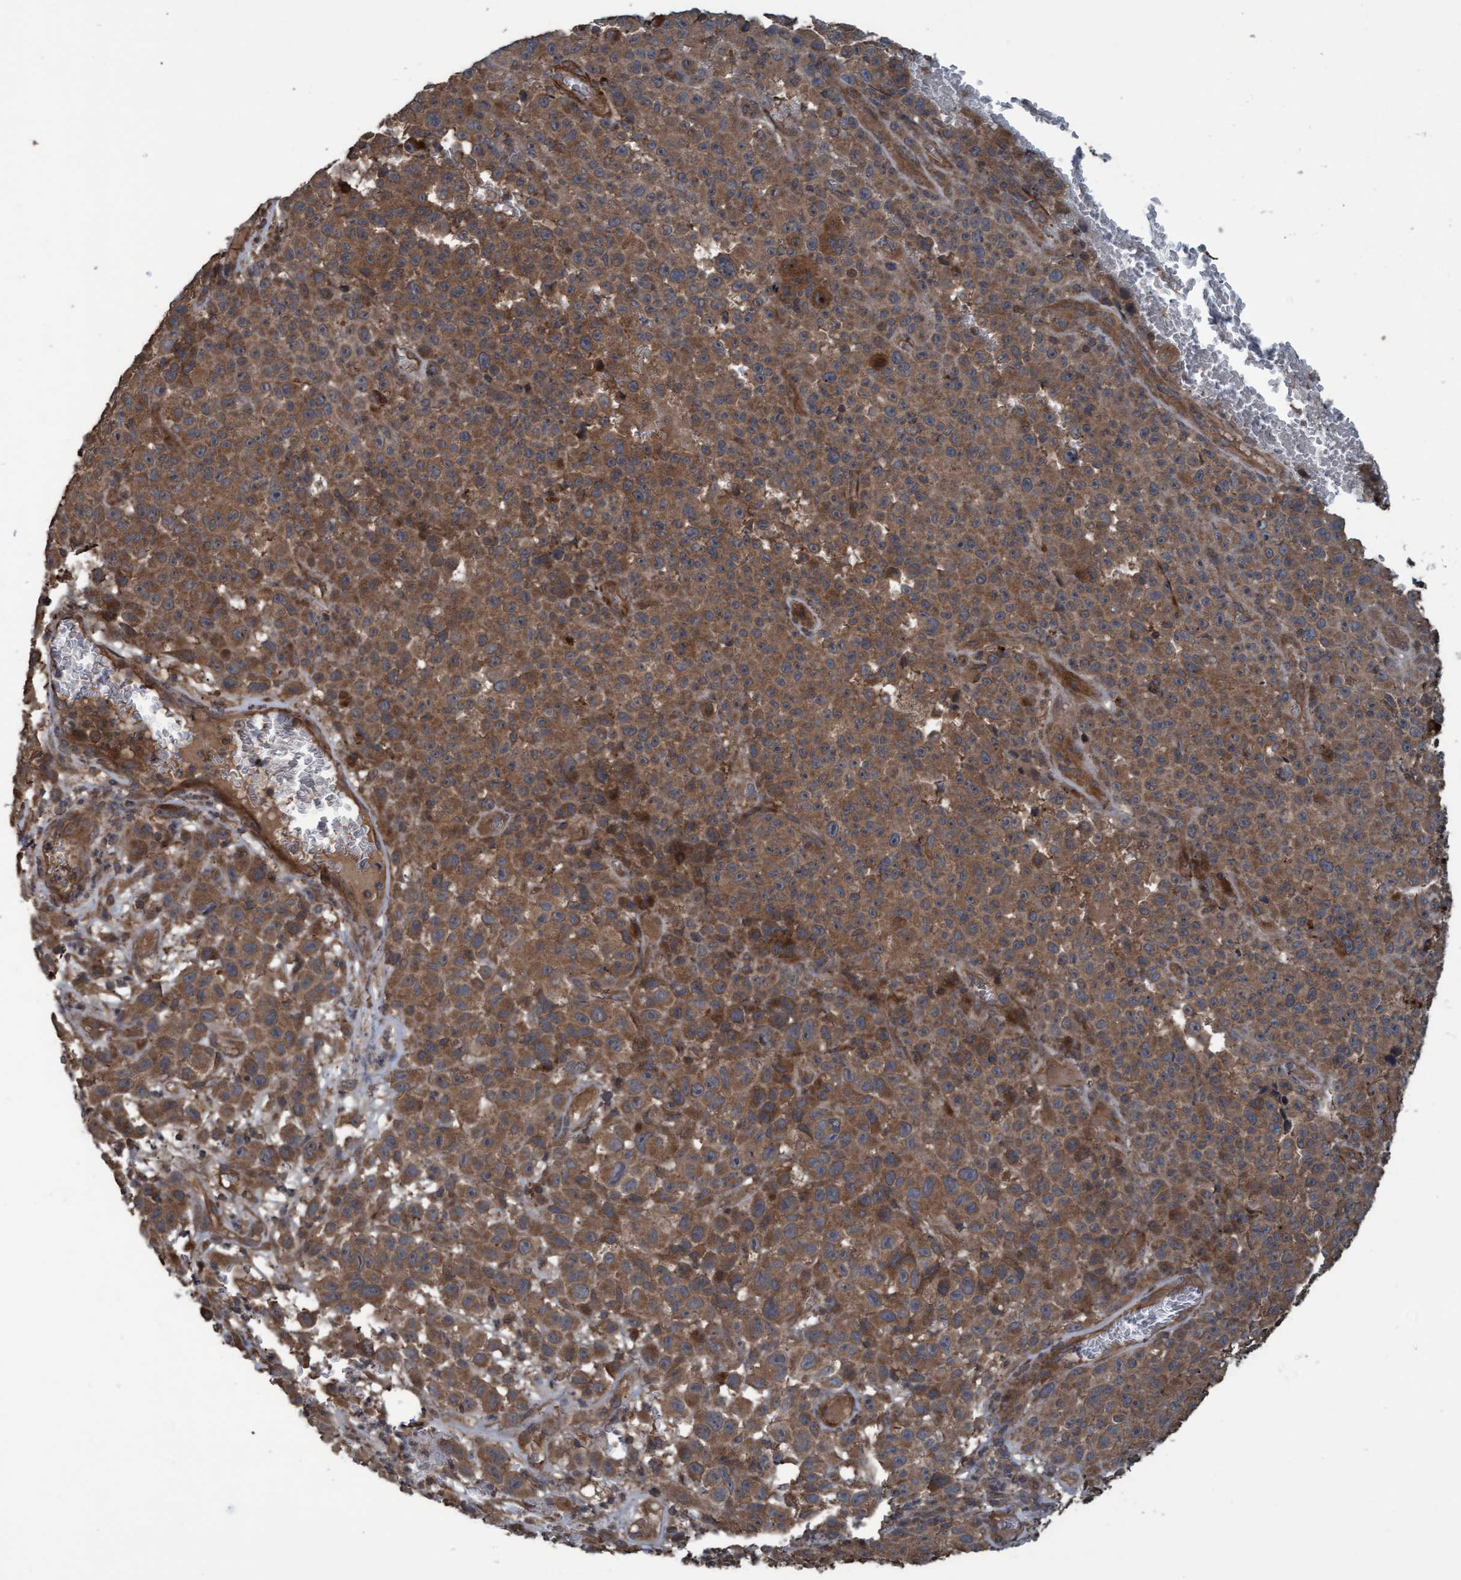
{"staining": {"intensity": "moderate", "quantity": ">75%", "location": "cytoplasmic/membranous"}, "tissue": "melanoma", "cell_type": "Tumor cells", "image_type": "cancer", "snomed": [{"axis": "morphology", "description": "Malignant melanoma, NOS"}, {"axis": "topography", "description": "Skin"}], "caption": "Malignant melanoma stained with a protein marker demonstrates moderate staining in tumor cells.", "gene": "GGT6", "patient": {"sex": "female", "age": 82}}